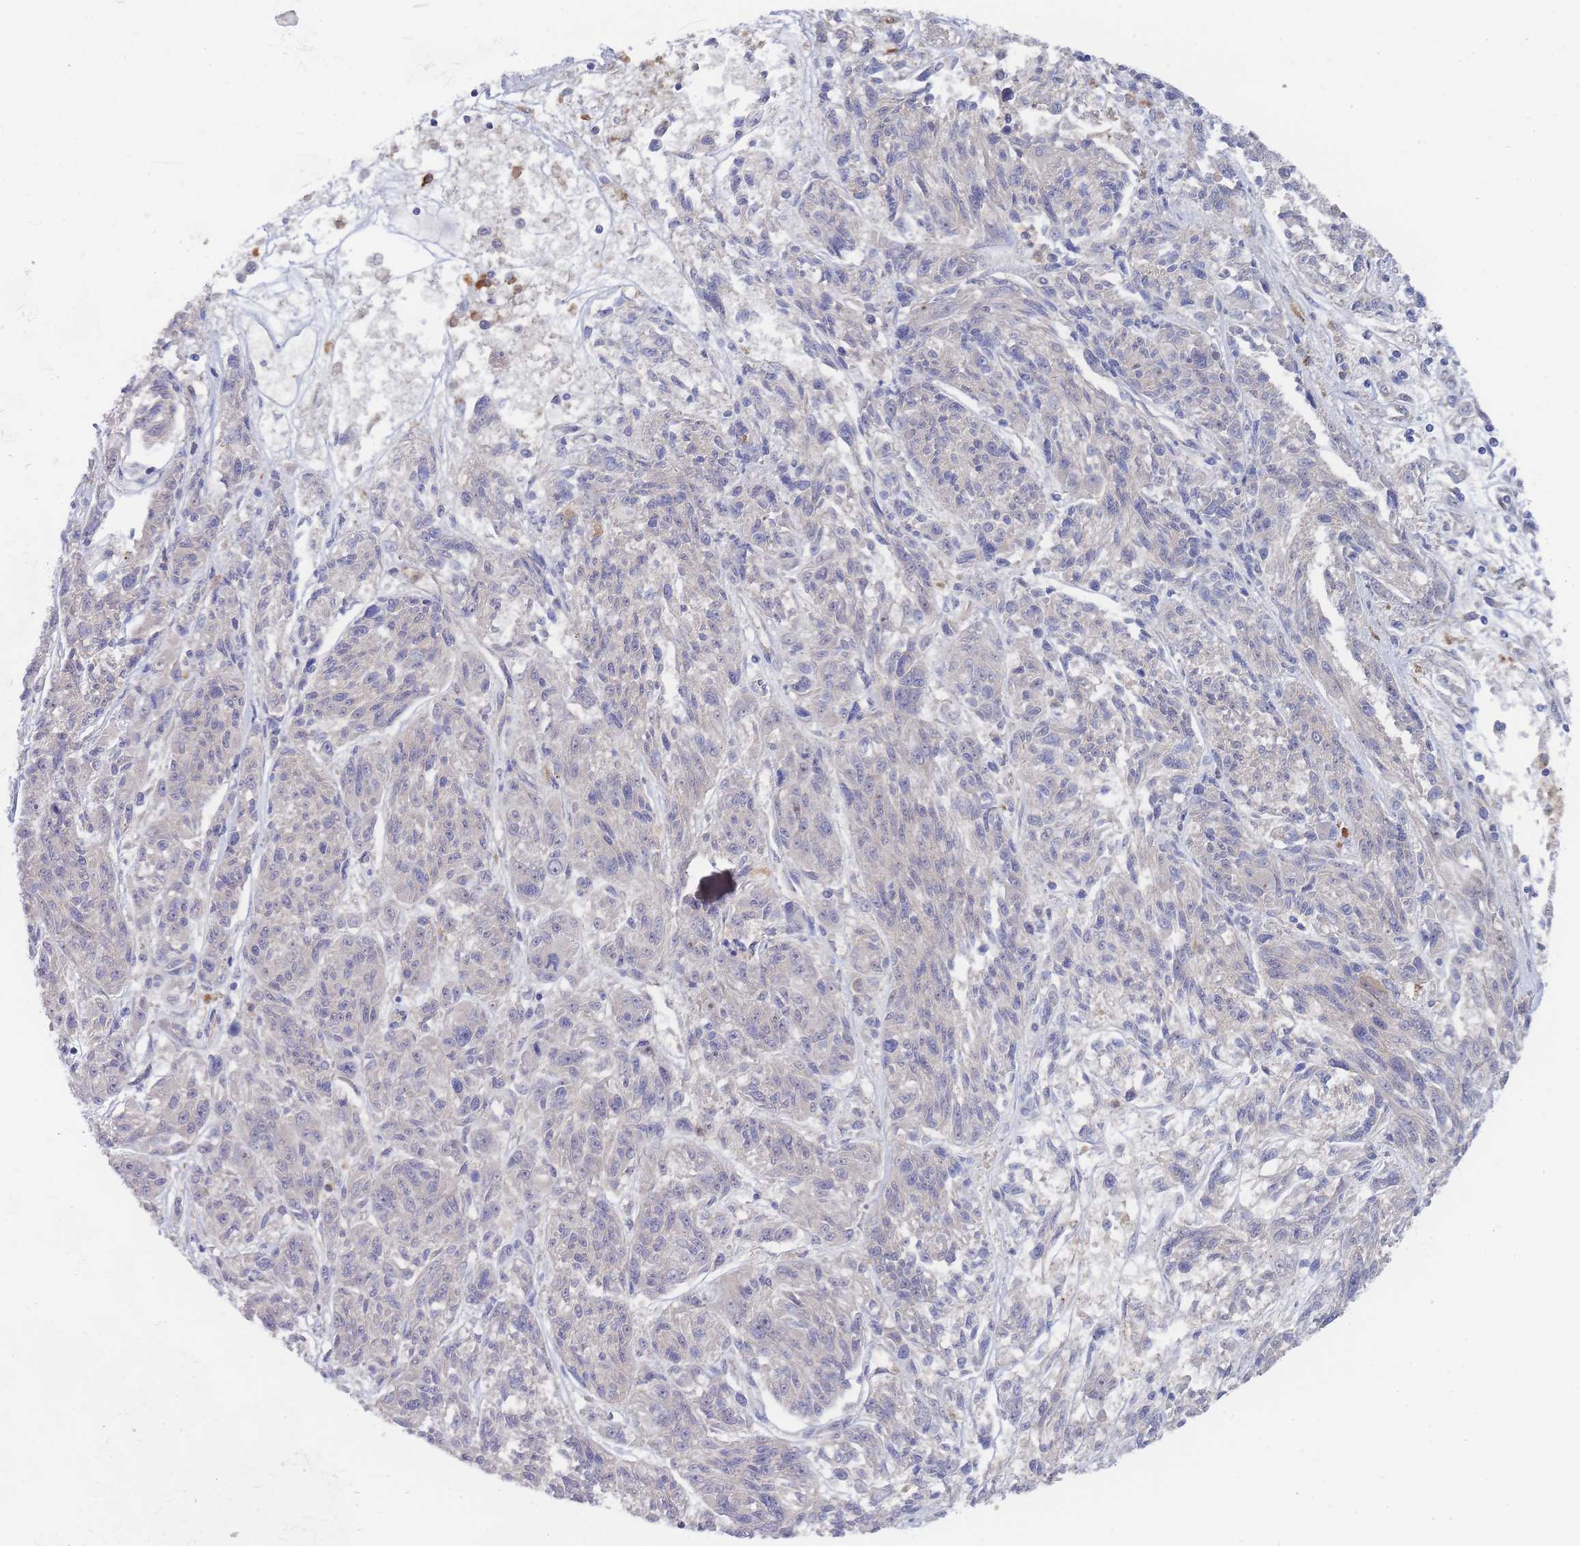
{"staining": {"intensity": "negative", "quantity": "none", "location": "none"}, "tissue": "melanoma", "cell_type": "Tumor cells", "image_type": "cancer", "snomed": [{"axis": "morphology", "description": "Malignant melanoma, NOS"}, {"axis": "topography", "description": "Skin"}], "caption": "Immunohistochemistry of malignant melanoma shows no positivity in tumor cells.", "gene": "NUB1", "patient": {"sex": "male", "age": 53}}